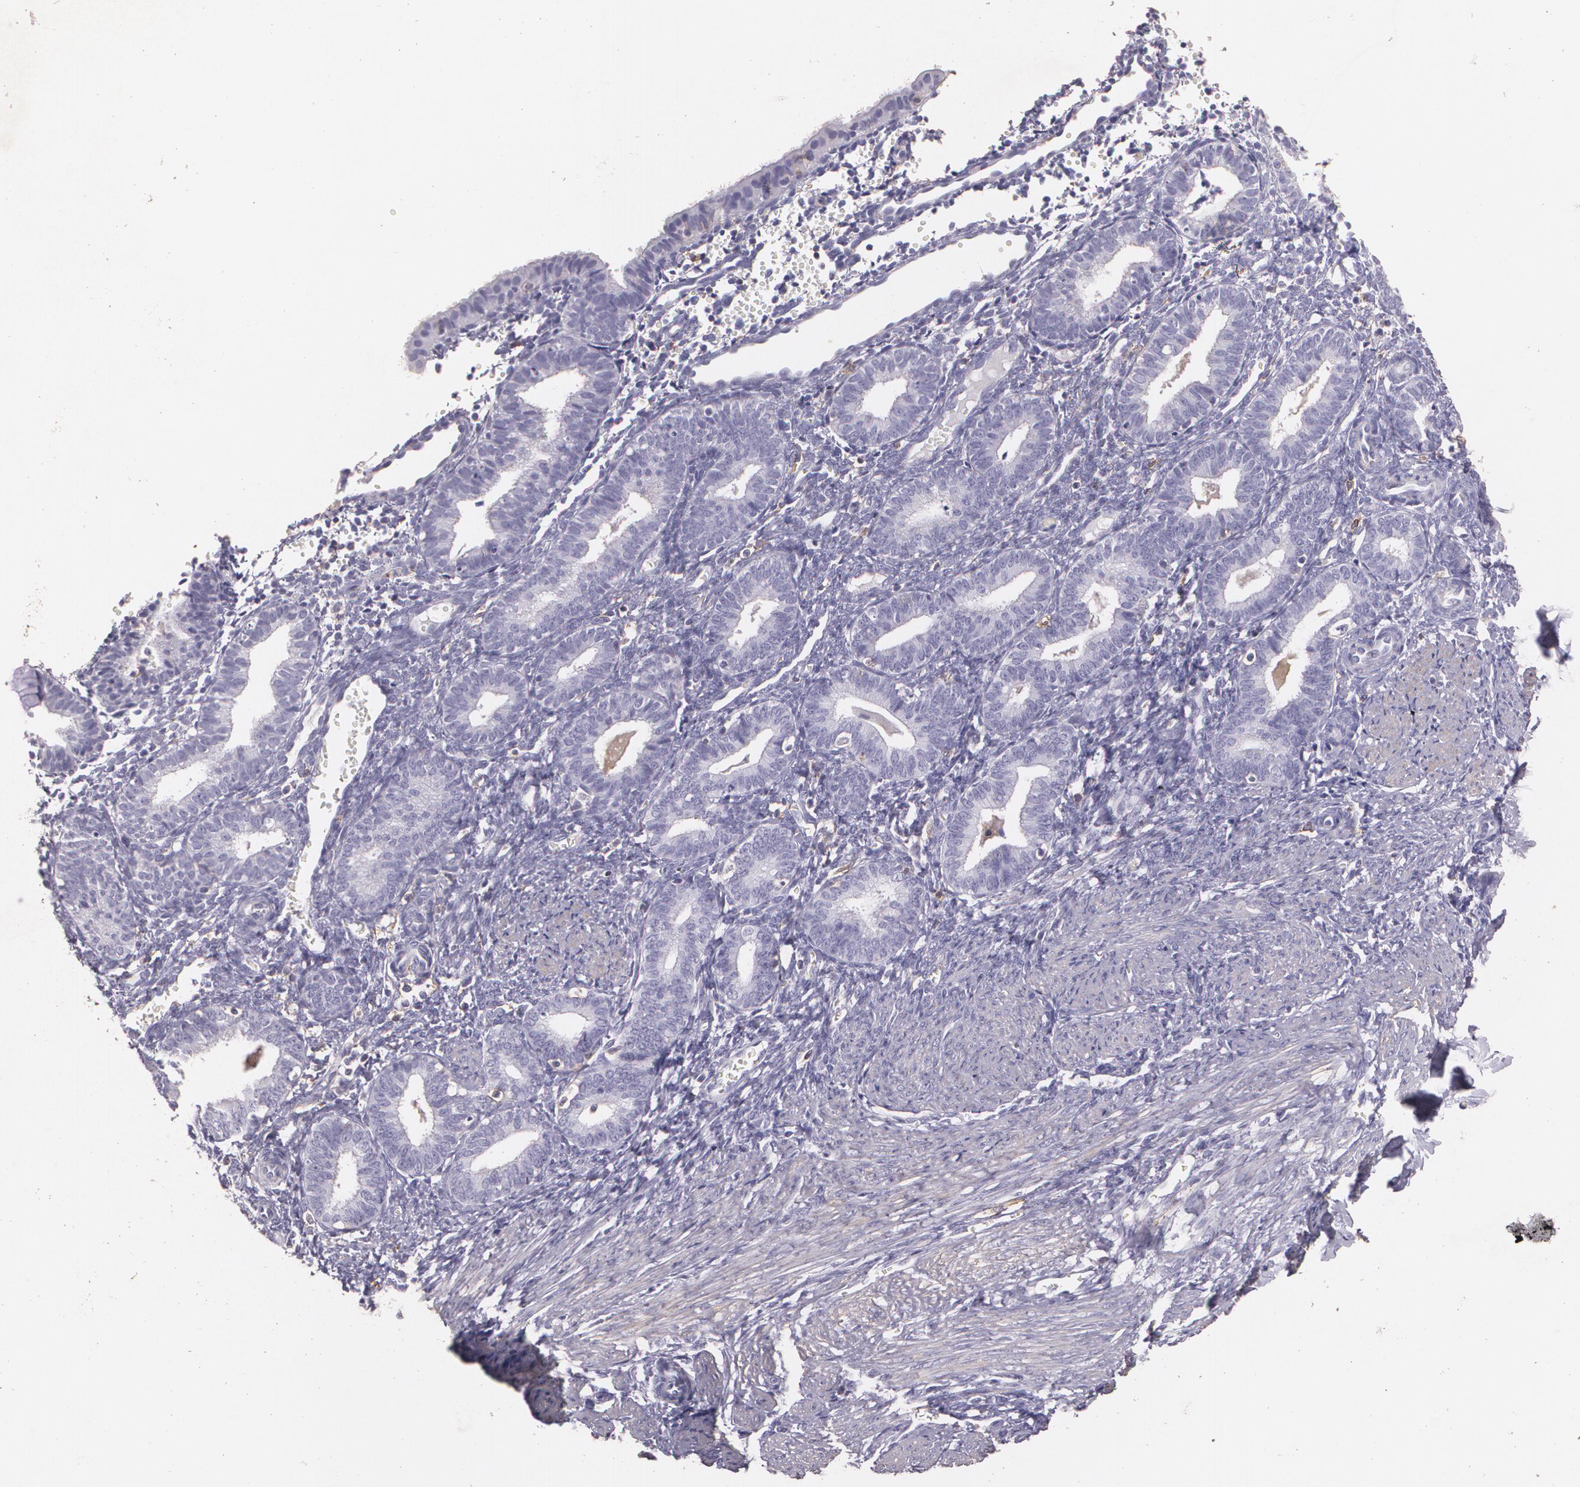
{"staining": {"intensity": "weak", "quantity": "<25%", "location": "cytoplasmic/membranous"}, "tissue": "endometrium", "cell_type": "Cells in endometrial stroma", "image_type": "normal", "snomed": [{"axis": "morphology", "description": "Normal tissue, NOS"}, {"axis": "topography", "description": "Endometrium"}], "caption": "Human endometrium stained for a protein using immunohistochemistry displays no expression in cells in endometrial stroma.", "gene": "TGFBR1", "patient": {"sex": "female", "age": 61}}